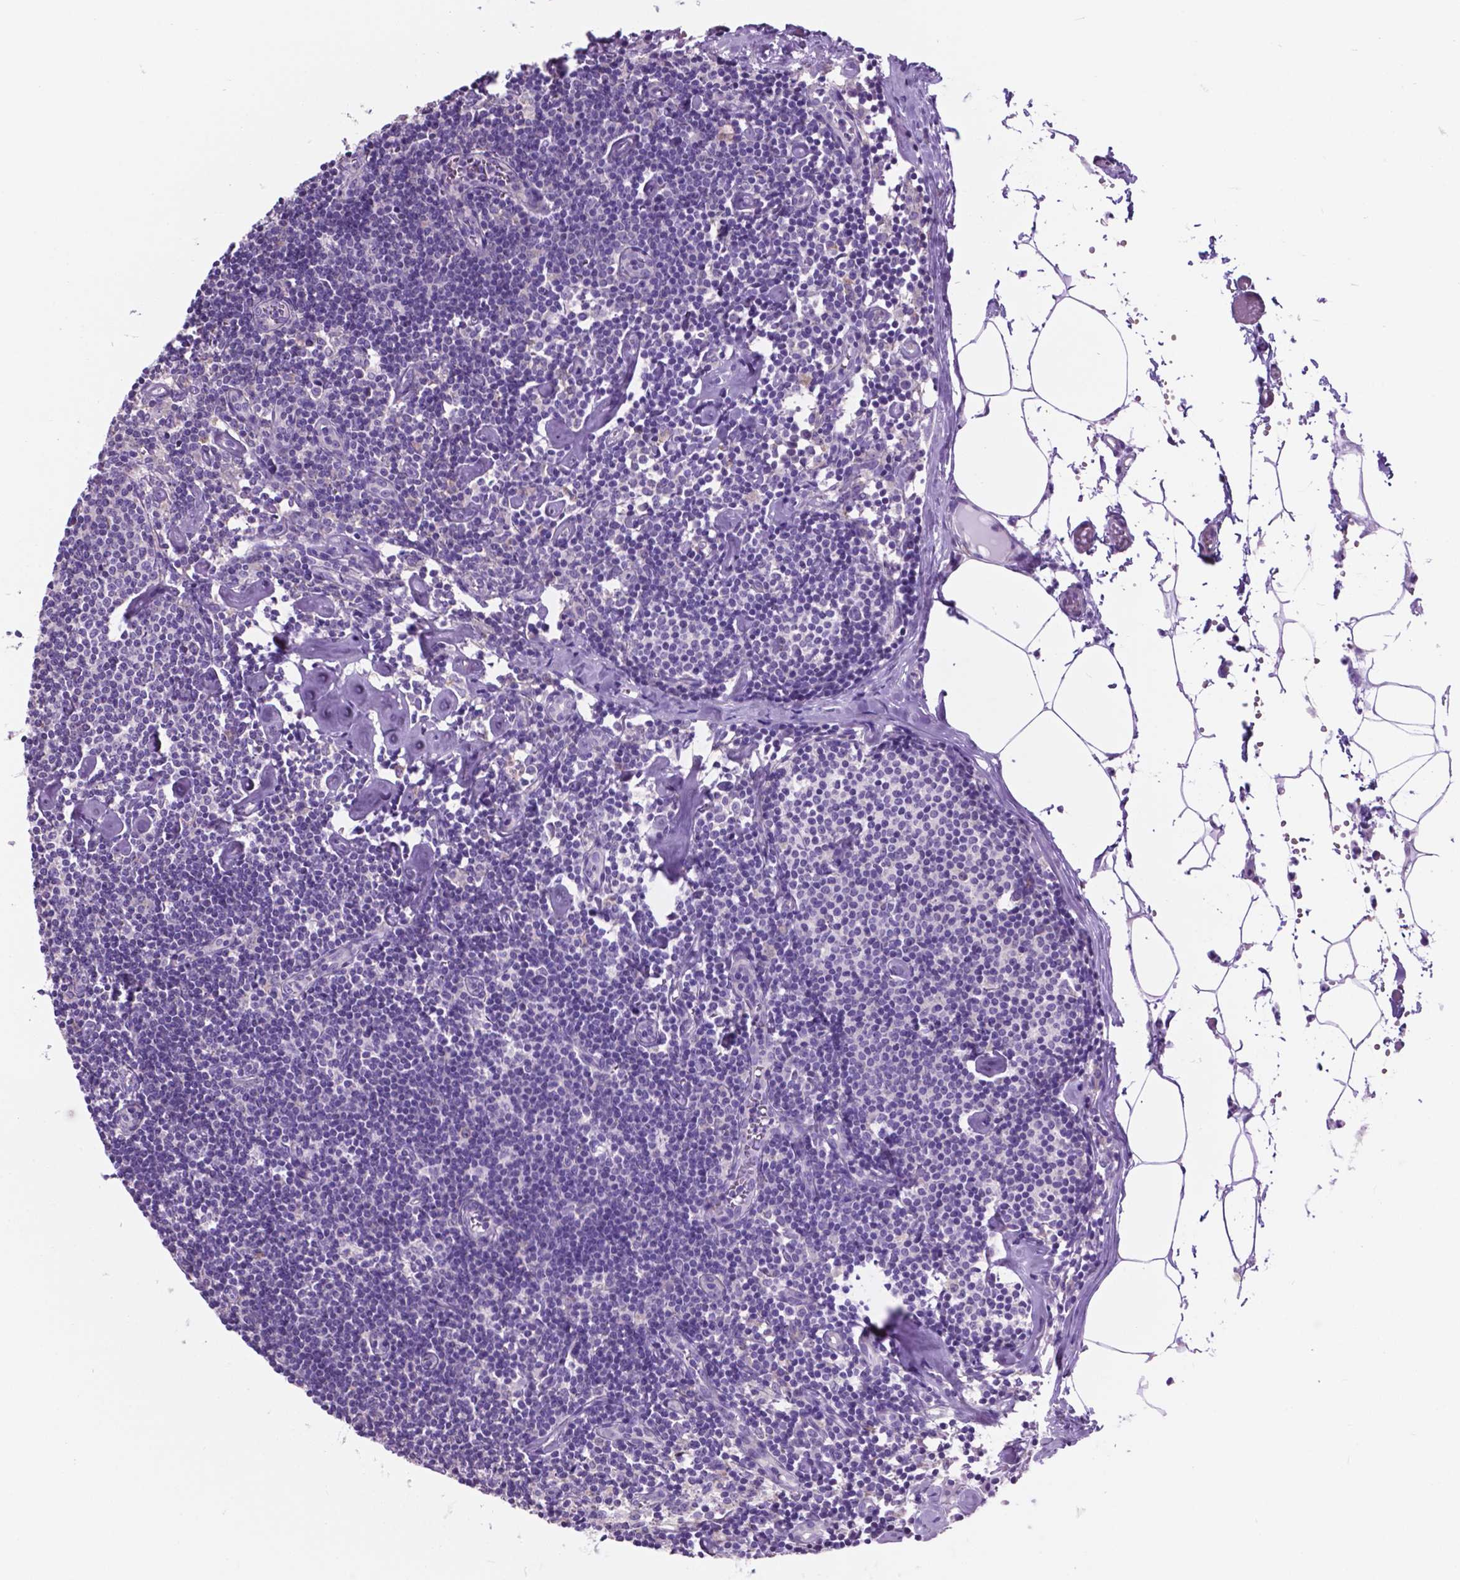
{"staining": {"intensity": "negative", "quantity": "none", "location": "none"}, "tissue": "lymph node", "cell_type": "Germinal center cells", "image_type": "normal", "snomed": [{"axis": "morphology", "description": "Normal tissue, NOS"}, {"axis": "topography", "description": "Lymph node"}], "caption": "DAB immunohistochemical staining of unremarkable lymph node reveals no significant expression in germinal center cells.", "gene": "SPDYA", "patient": {"sex": "female", "age": 42}}